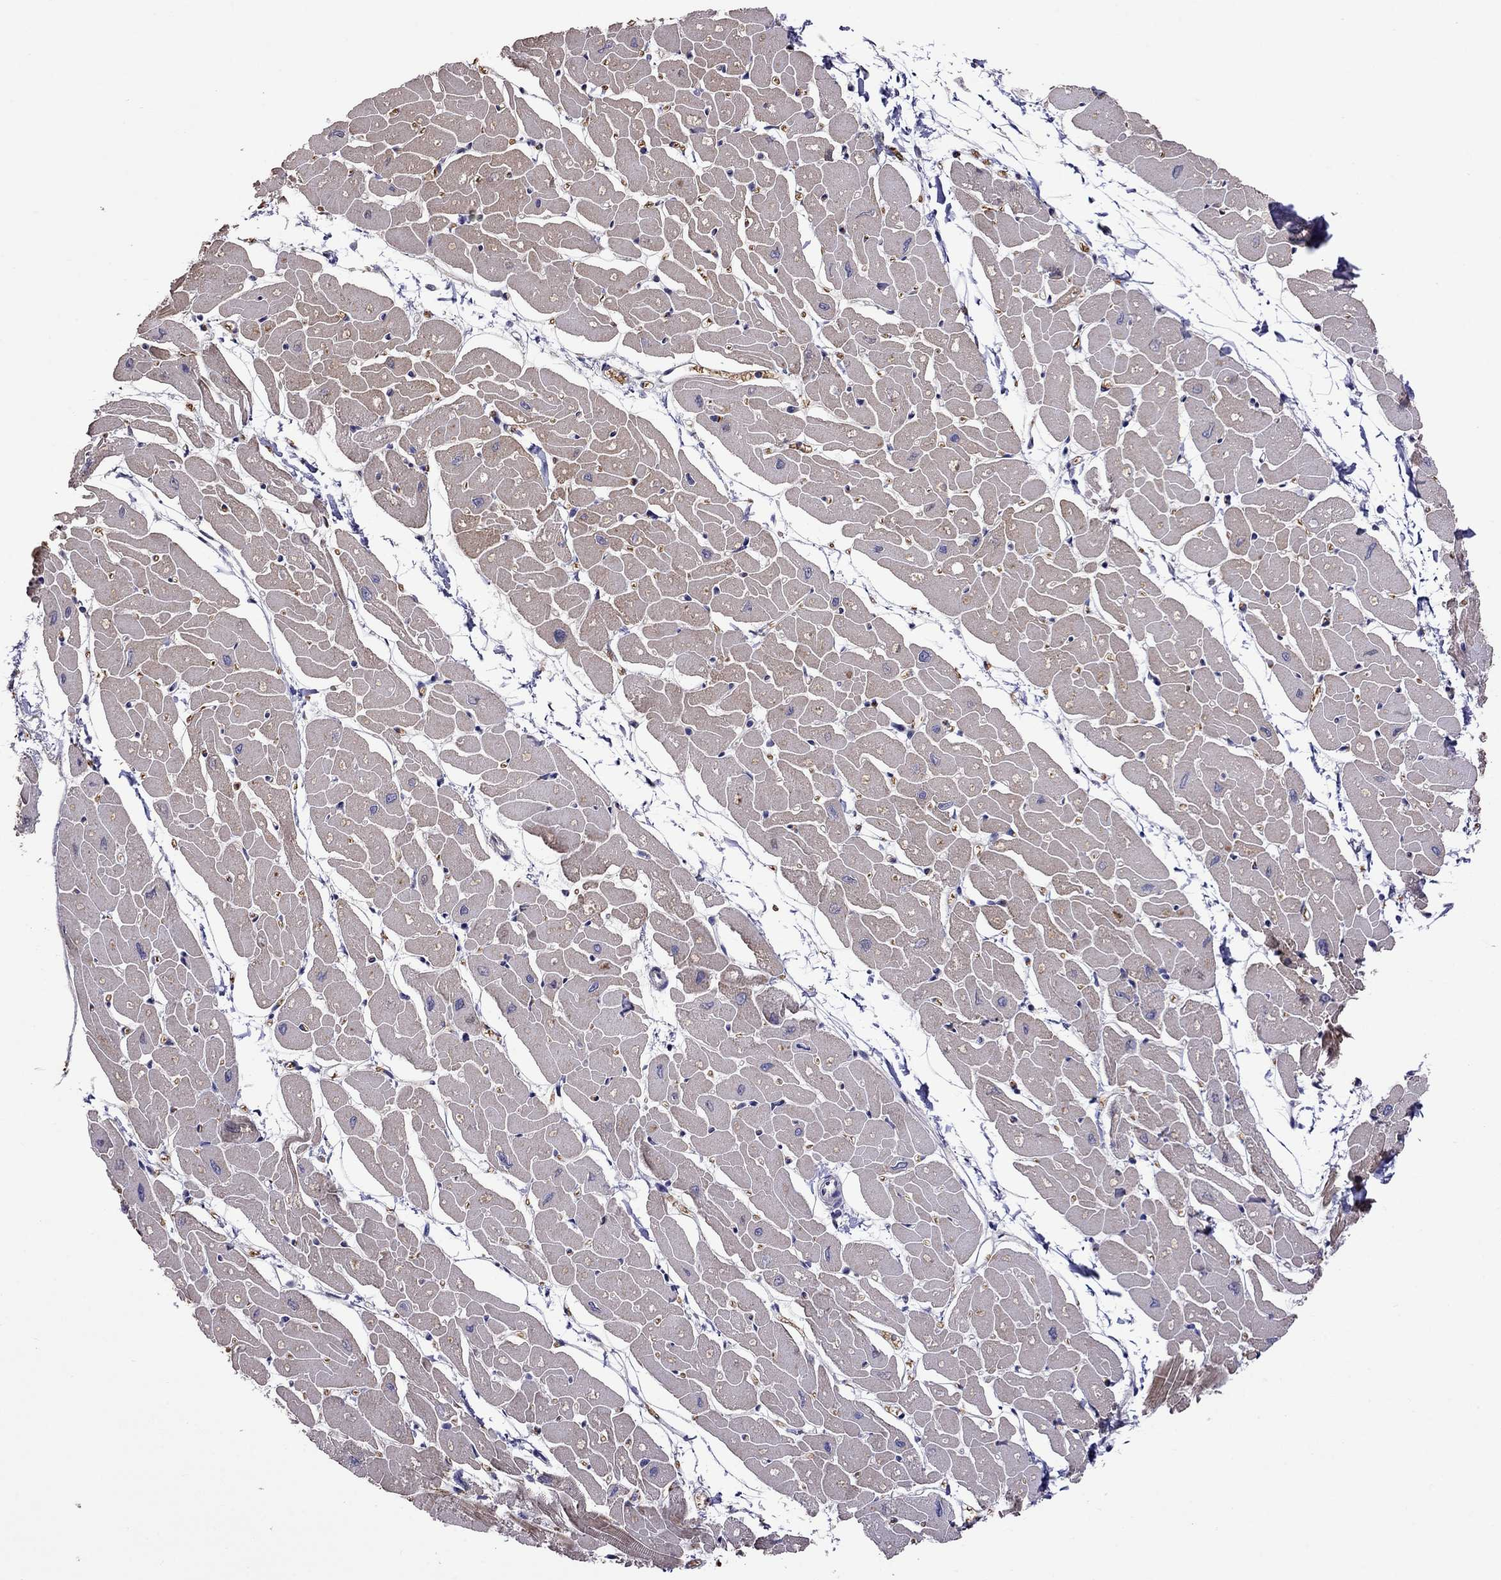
{"staining": {"intensity": "moderate", "quantity": "25%-75%", "location": "cytoplasmic/membranous"}, "tissue": "heart muscle", "cell_type": "Cardiomyocytes", "image_type": "normal", "snomed": [{"axis": "morphology", "description": "Normal tissue, NOS"}, {"axis": "topography", "description": "Heart"}], "caption": "An IHC histopathology image of normal tissue is shown. Protein staining in brown highlights moderate cytoplasmic/membranous positivity in heart muscle within cardiomyocytes.", "gene": "ADAM28", "patient": {"sex": "male", "age": 57}}